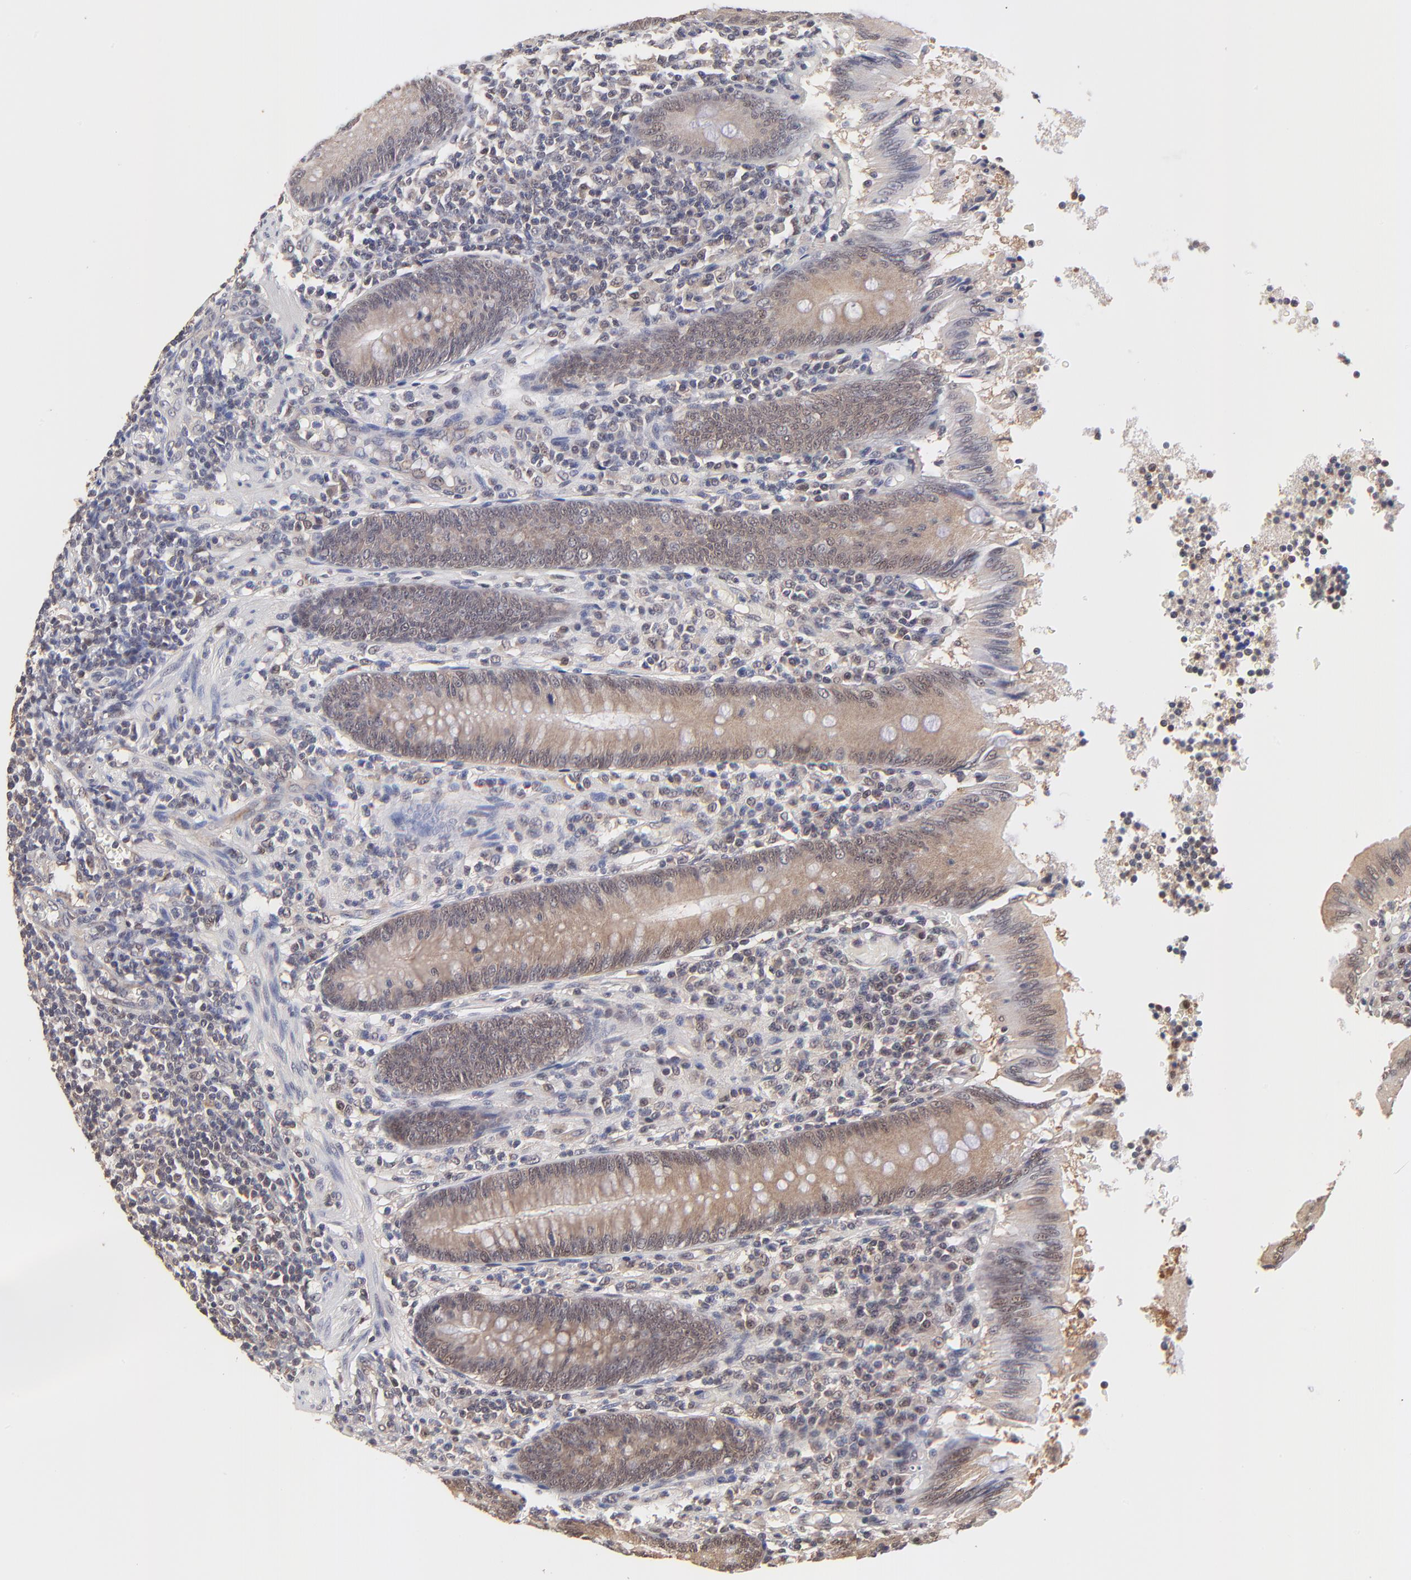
{"staining": {"intensity": "weak", "quantity": "25%-75%", "location": "cytoplasmic/membranous"}, "tissue": "appendix", "cell_type": "Glandular cells", "image_type": "normal", "snomed": [{"axis": "morphology", "description": "Normal tissue, NOS"}, {"axis": "morphology", "description": "Inflammation, NOS"}, {"axis": "topography", "description": "Appendix"}], "caption": "Appendix stained with a protein marker shows weak staining in glandular cells.", "gene": "PSMC4", "patient": {"sex": "male", "age": 46}}